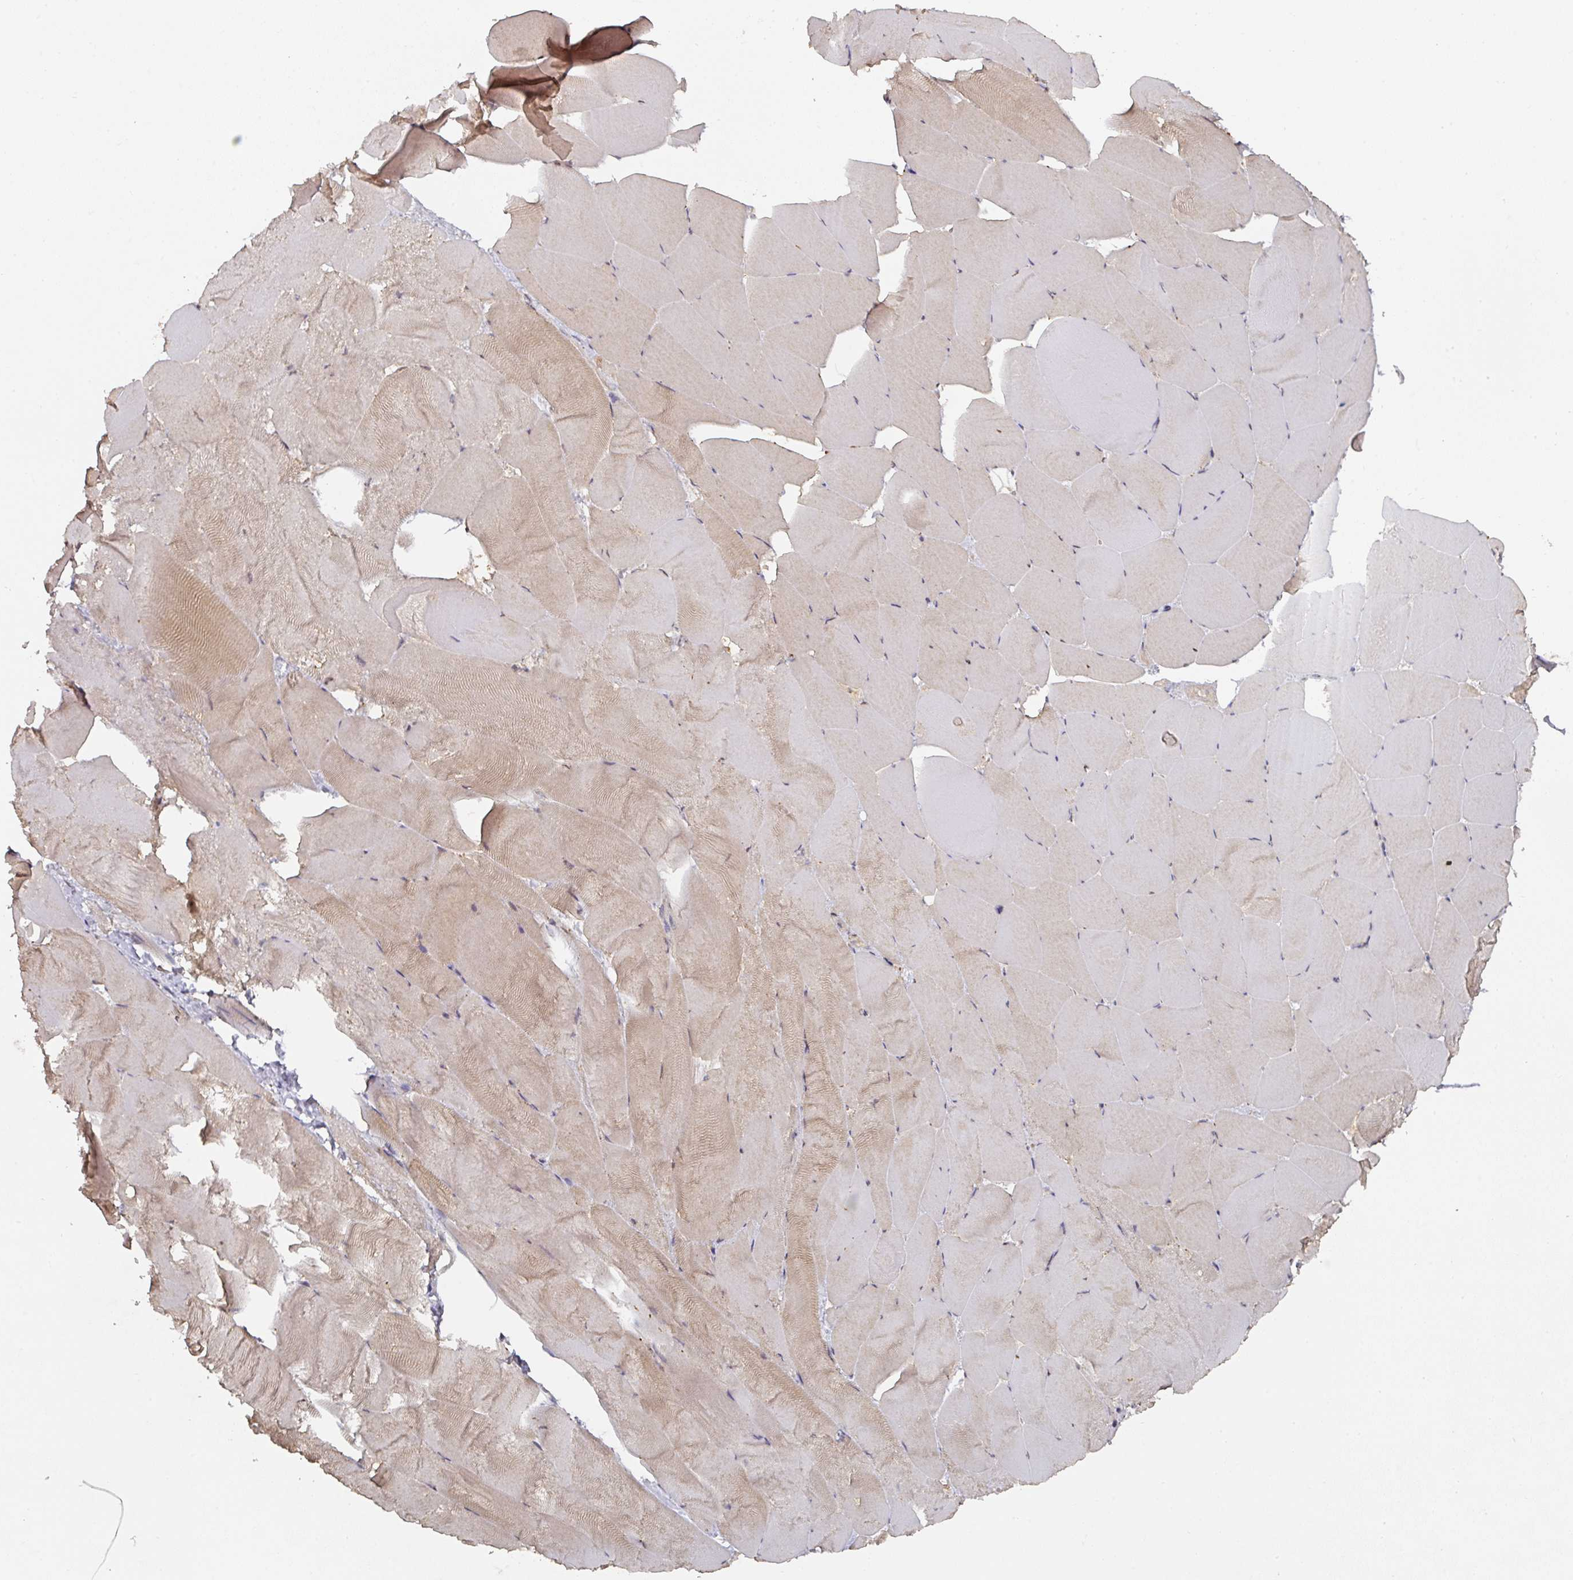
{"staining": {"intensity": "moderate", "quantity": "25%-75%", "location": "cytoplasmic/membranous,nuclear"}, "tissue": "skeletal muscle", "cell_type": "Myocytes", "image_type": "normal", "snomed": [{"axis": "morphology", "description": "Normal tissue, NOS"}, {"axis": "topography", "description": "Skeletal muscle"}], "caption": "A brown stain shows moderate cytoplasmic/membranous,nuclear positivity of a protein in myocytes of benign human skeletal muscle.", "gene": "ENSG00000289690", "patient": {"sex": "female", "age": 64}}